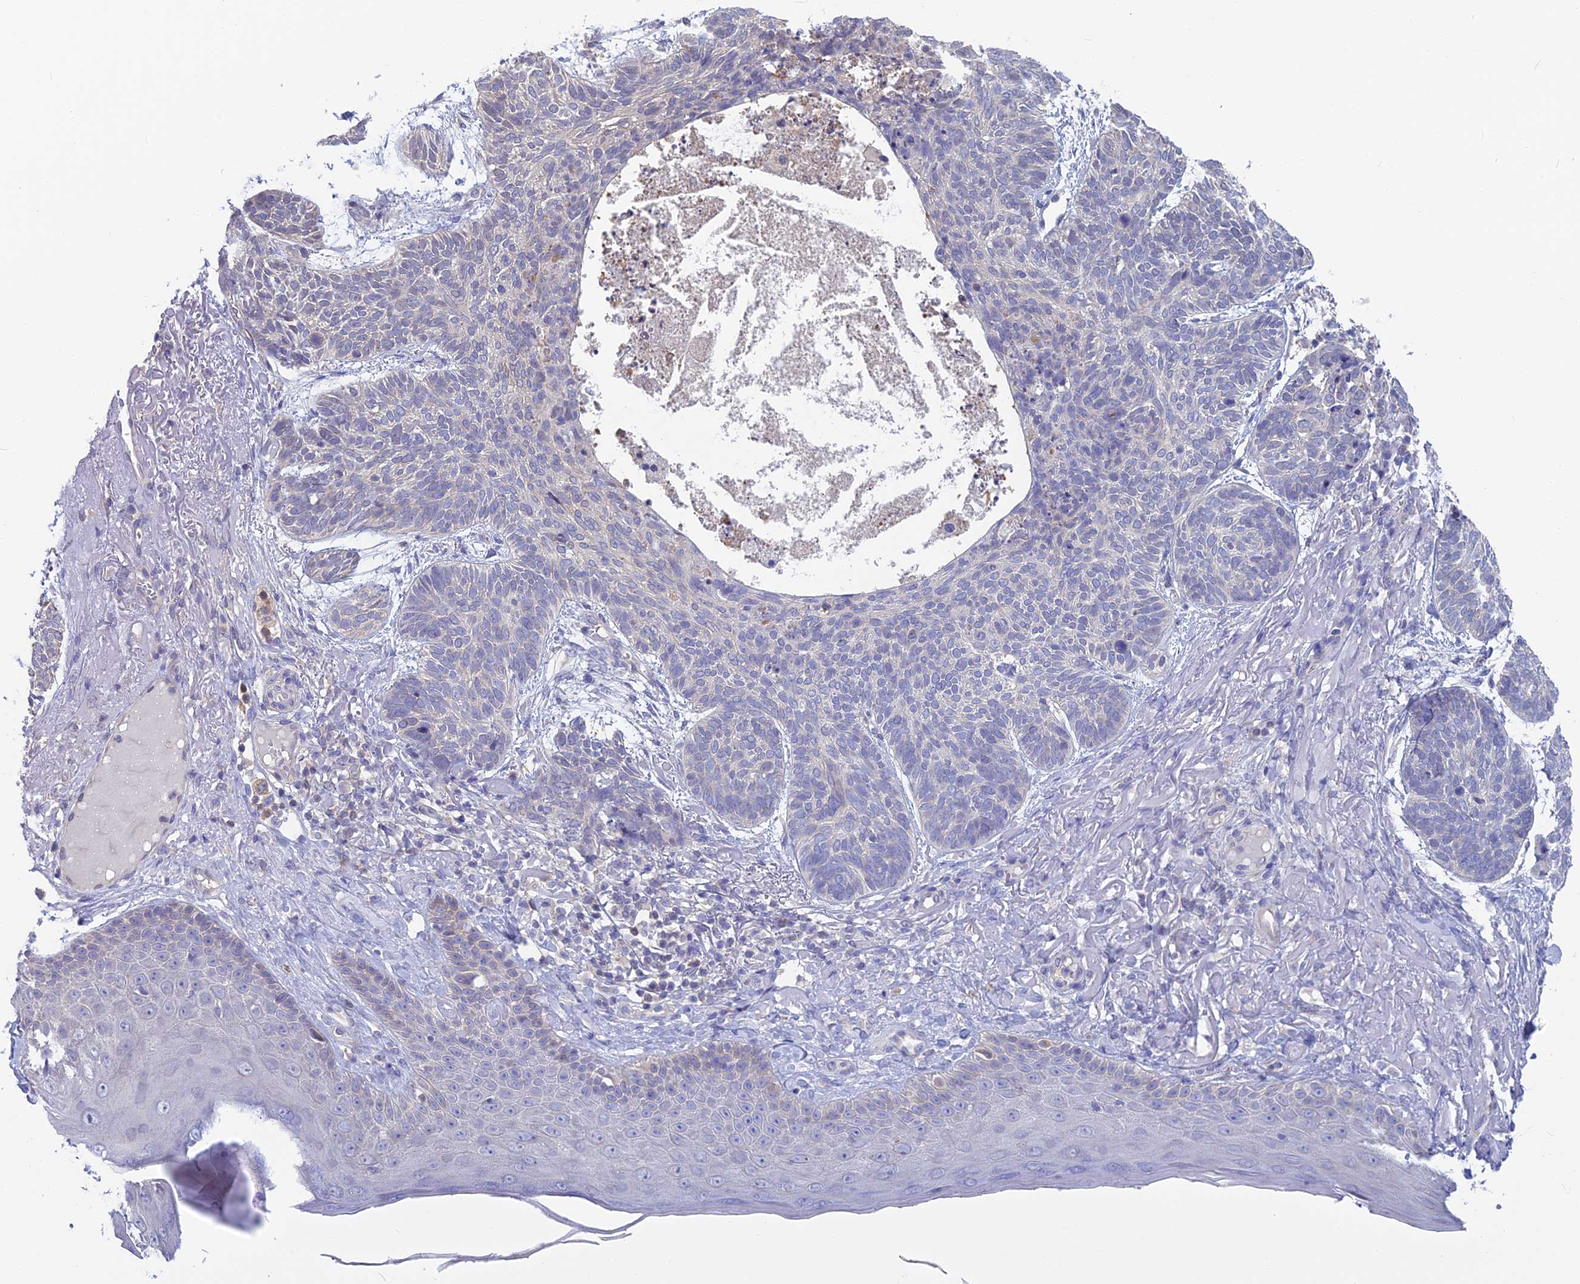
{"staining": {"intensity": "negative", "quantity": "none", "location": "none"}, "tissue": "skin cancer", "cell_type": "Tumor cells", "image_type": "cancer", "snomed": [{"axis": "morphology", "description": "Normal tissue, NOS"}, {"axis": "morphology", "description": "Basal cell carcinoma"}, {"axis": "topography", "description": "Skin"}], "caption": "Immunohistochemistry (IHC) image of skin basal cell carcinoma stained for a protein (brown), which reveals no positivity in tumor cells.", "gene": "SNAP91", "patient": {"sex": "male", "age": 66}}